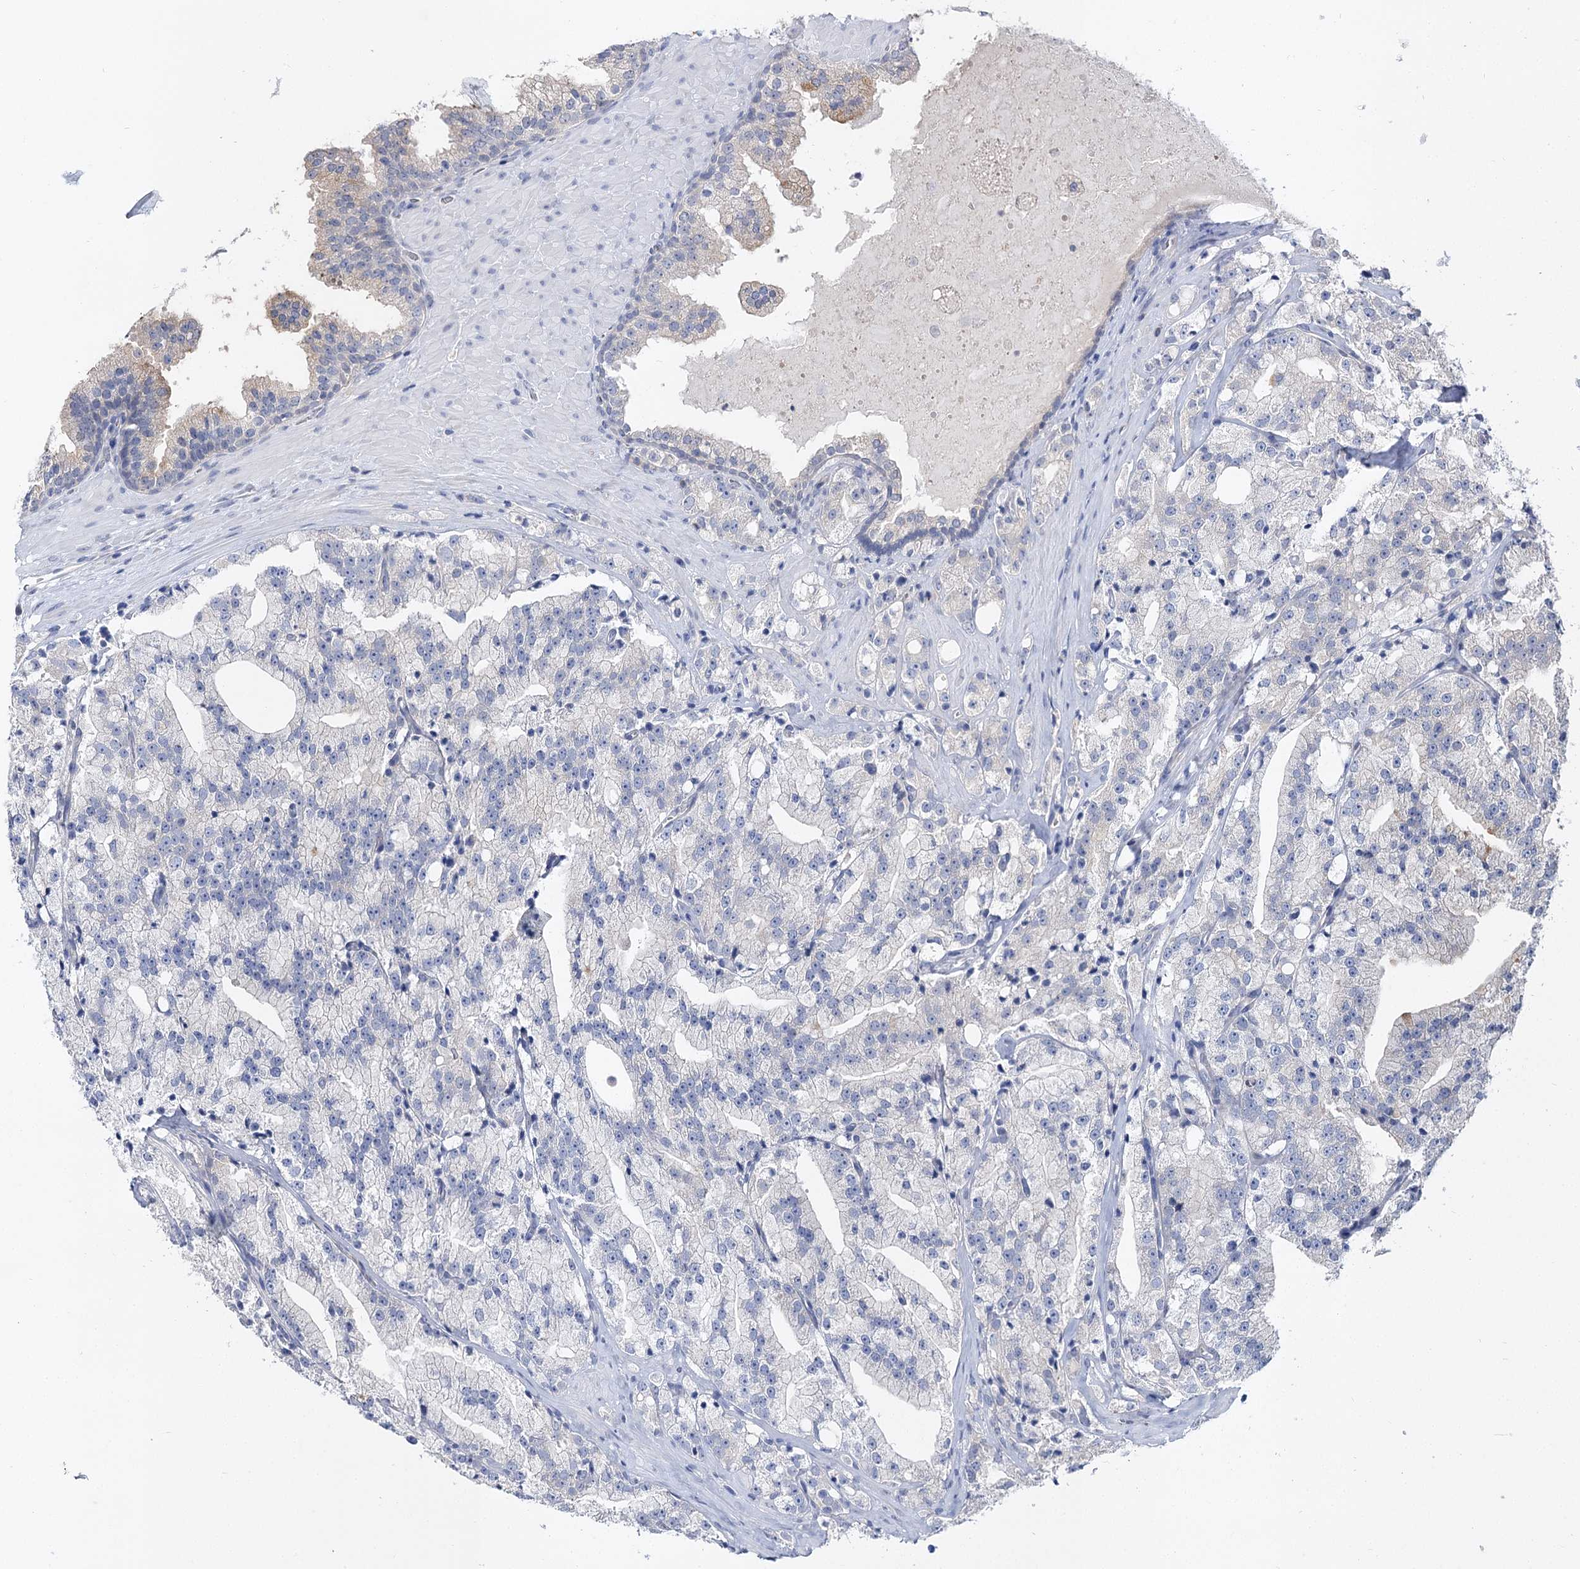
{"staining": {"intensity": "negative", "quantity": "none", "location": "none"}, "tissue": "prostate cancer", "cell_type": "Tumor cells", "image_type": "cancer", "snomed": [{"axis": "morphology", "description": "Adenocarcinoma, High grade"}, {"axis": "topography", "description": "Prostate"}], "caption": "This photomicrograph is of prostate cancer (adenocarcinoma (high-grade)) stained with IHC to label a protein in brown with the nuclei are counter-stained blue. There is no expression in tumor cells.", "gene": "UGP2", "patient": {"sex": "male", "age": 64}}